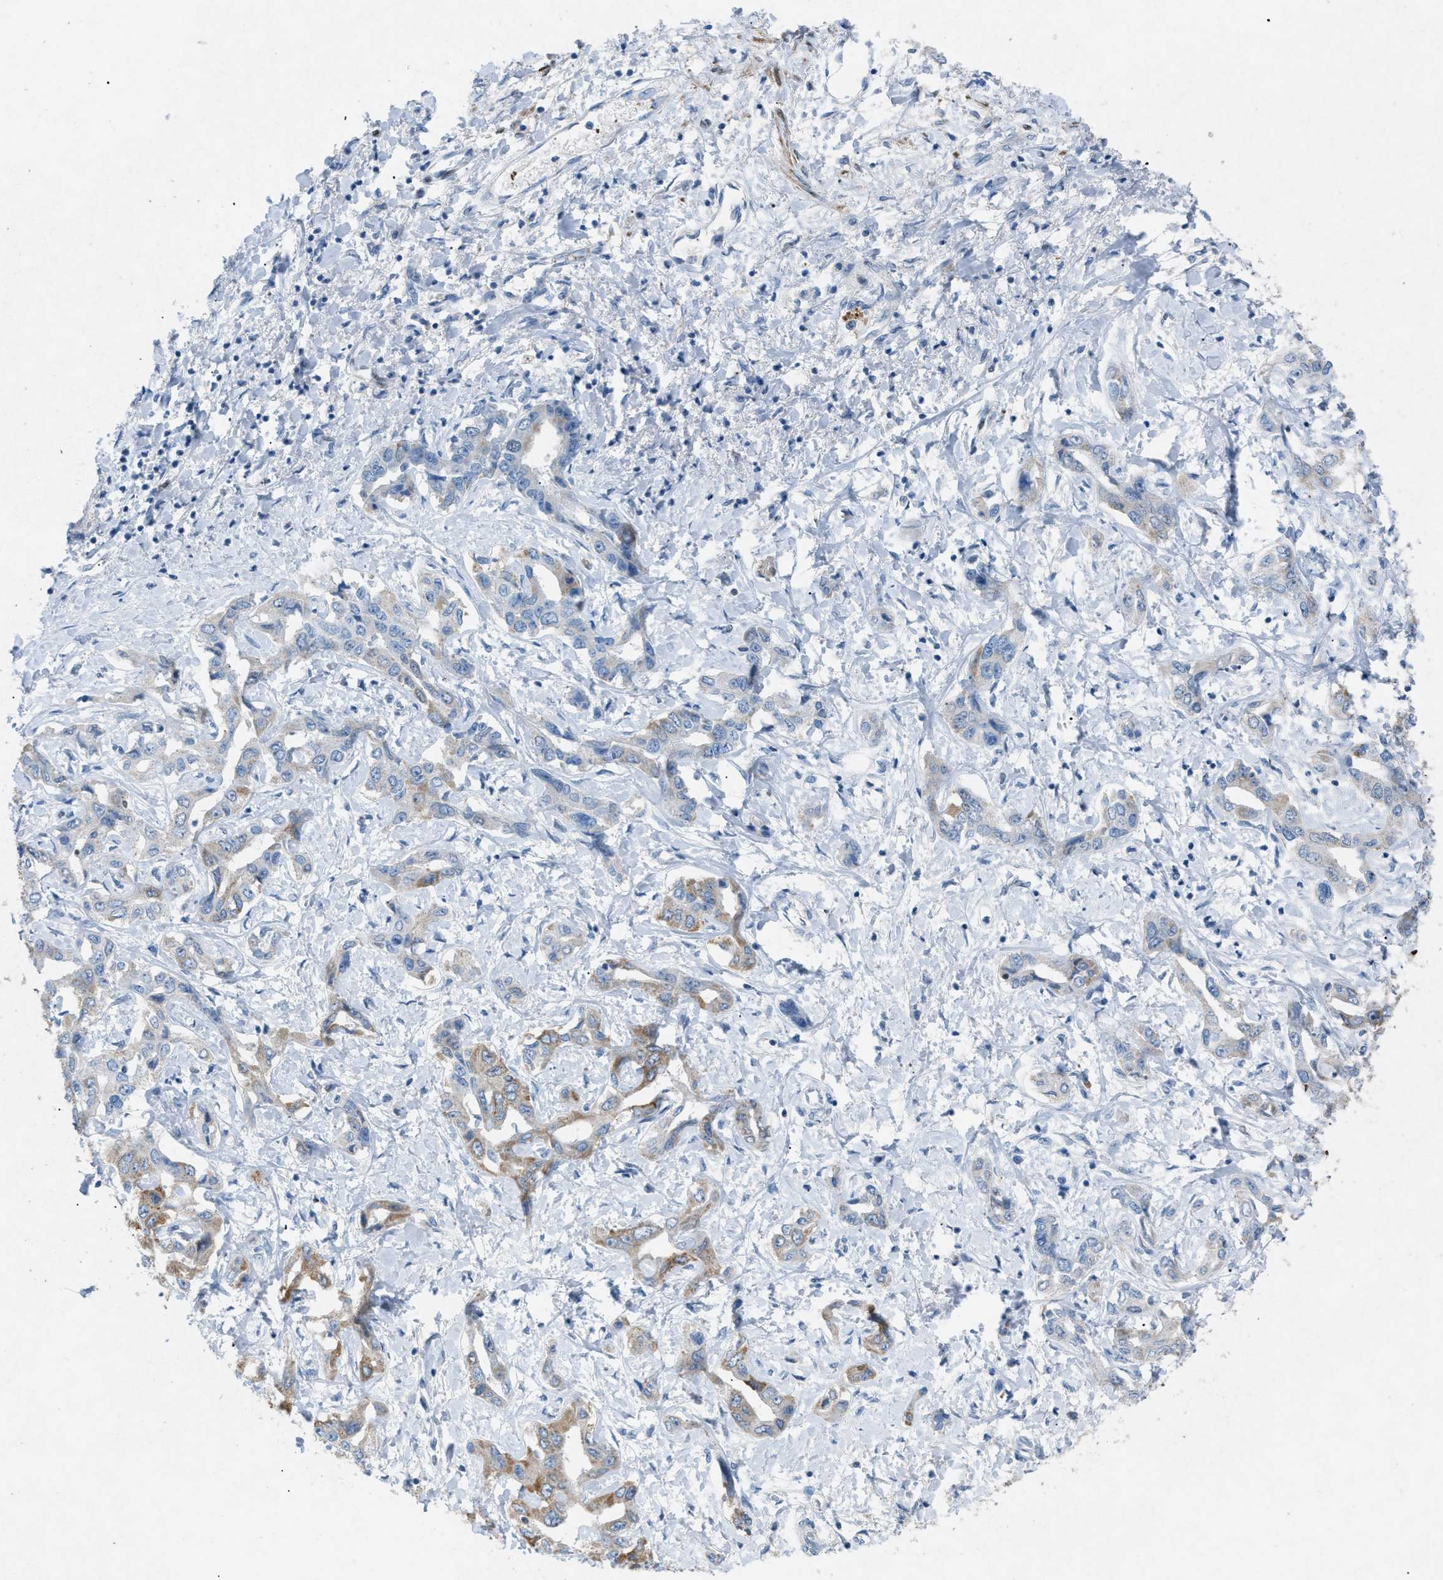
{"staining": {"intensity": "moderate", "quantity": "25%-75%", "location": "cytoplasmic/membranous"}, "tissue": "liver cancer", "cell_type": "Tumor cells", "image_type": "cancer", "snomed": [{"axis": "morphology", "description": "Cholangiocarcinoma"}, {"axis": "topography", "description": "Liver"}], "caption": "Liver cholangiocarcinoma was stained to show a protein in brown. There is medium levels of moderate cytoplasmic/membranous expression in about 25%-75% of tumor cells.", "gene": "TASOR", "patient": {"sex": "male", "age": 59}}